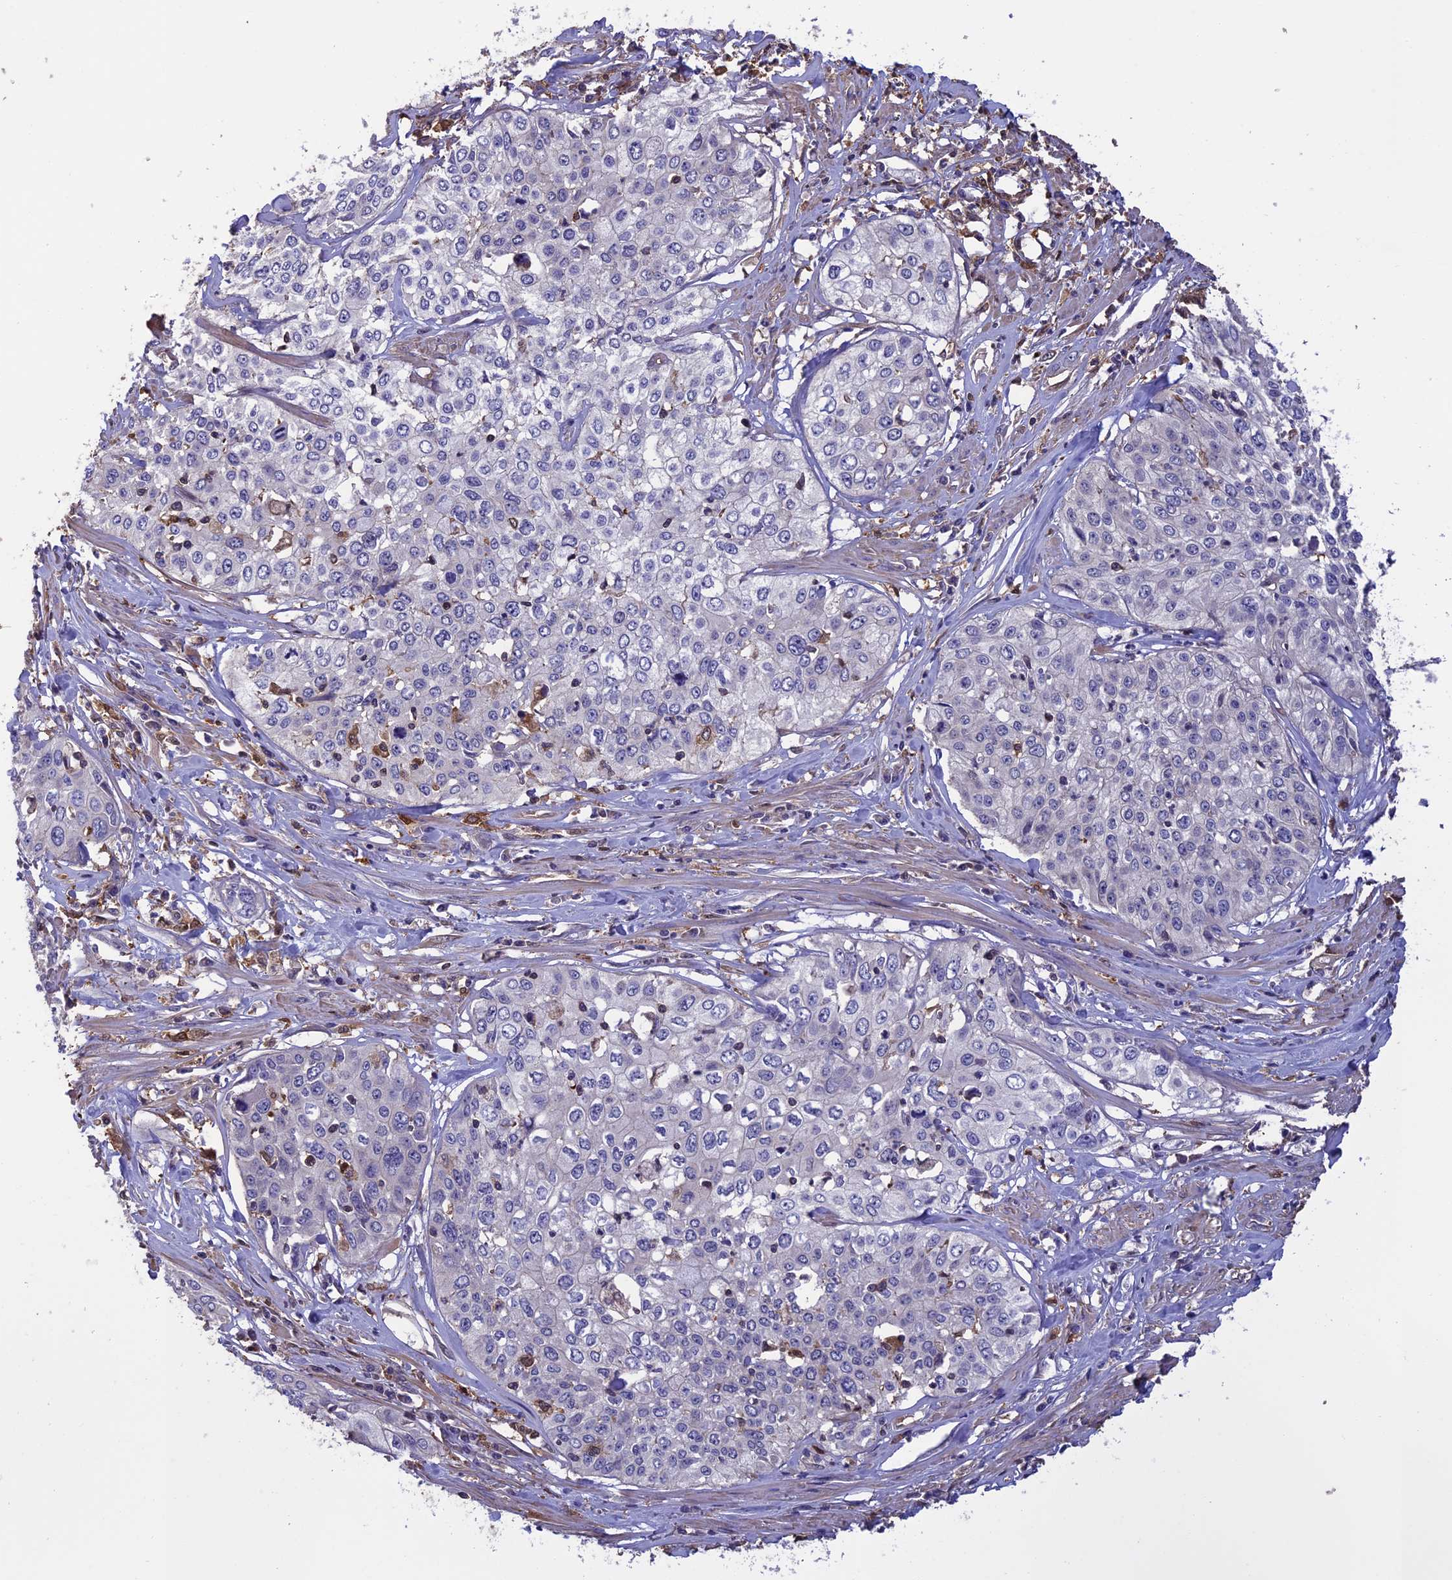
{"staining": {"intensity": "negative", "quantity": "none", "location": "none"}, "tissue": "cervical cancer", "cell_type": "Tumor cells", "image_type": "cancer", "snomed": [{"axis": "morphology", "description": "Squamous cell carcinoma, NOS"}, {"axis": "topography", "description": "Cervix"}], "caption": "Immunohistochemistry (IHC) histopathology image of neoplastic tissue: cervical cancer (squamous cell carcinoma) stained with DAB (3,3'-diaminobenzidine) displays no significant protein staining in tumor cells.", "gene": "ARHGAP18", "patient": {"sex": "female", "age": 31}}